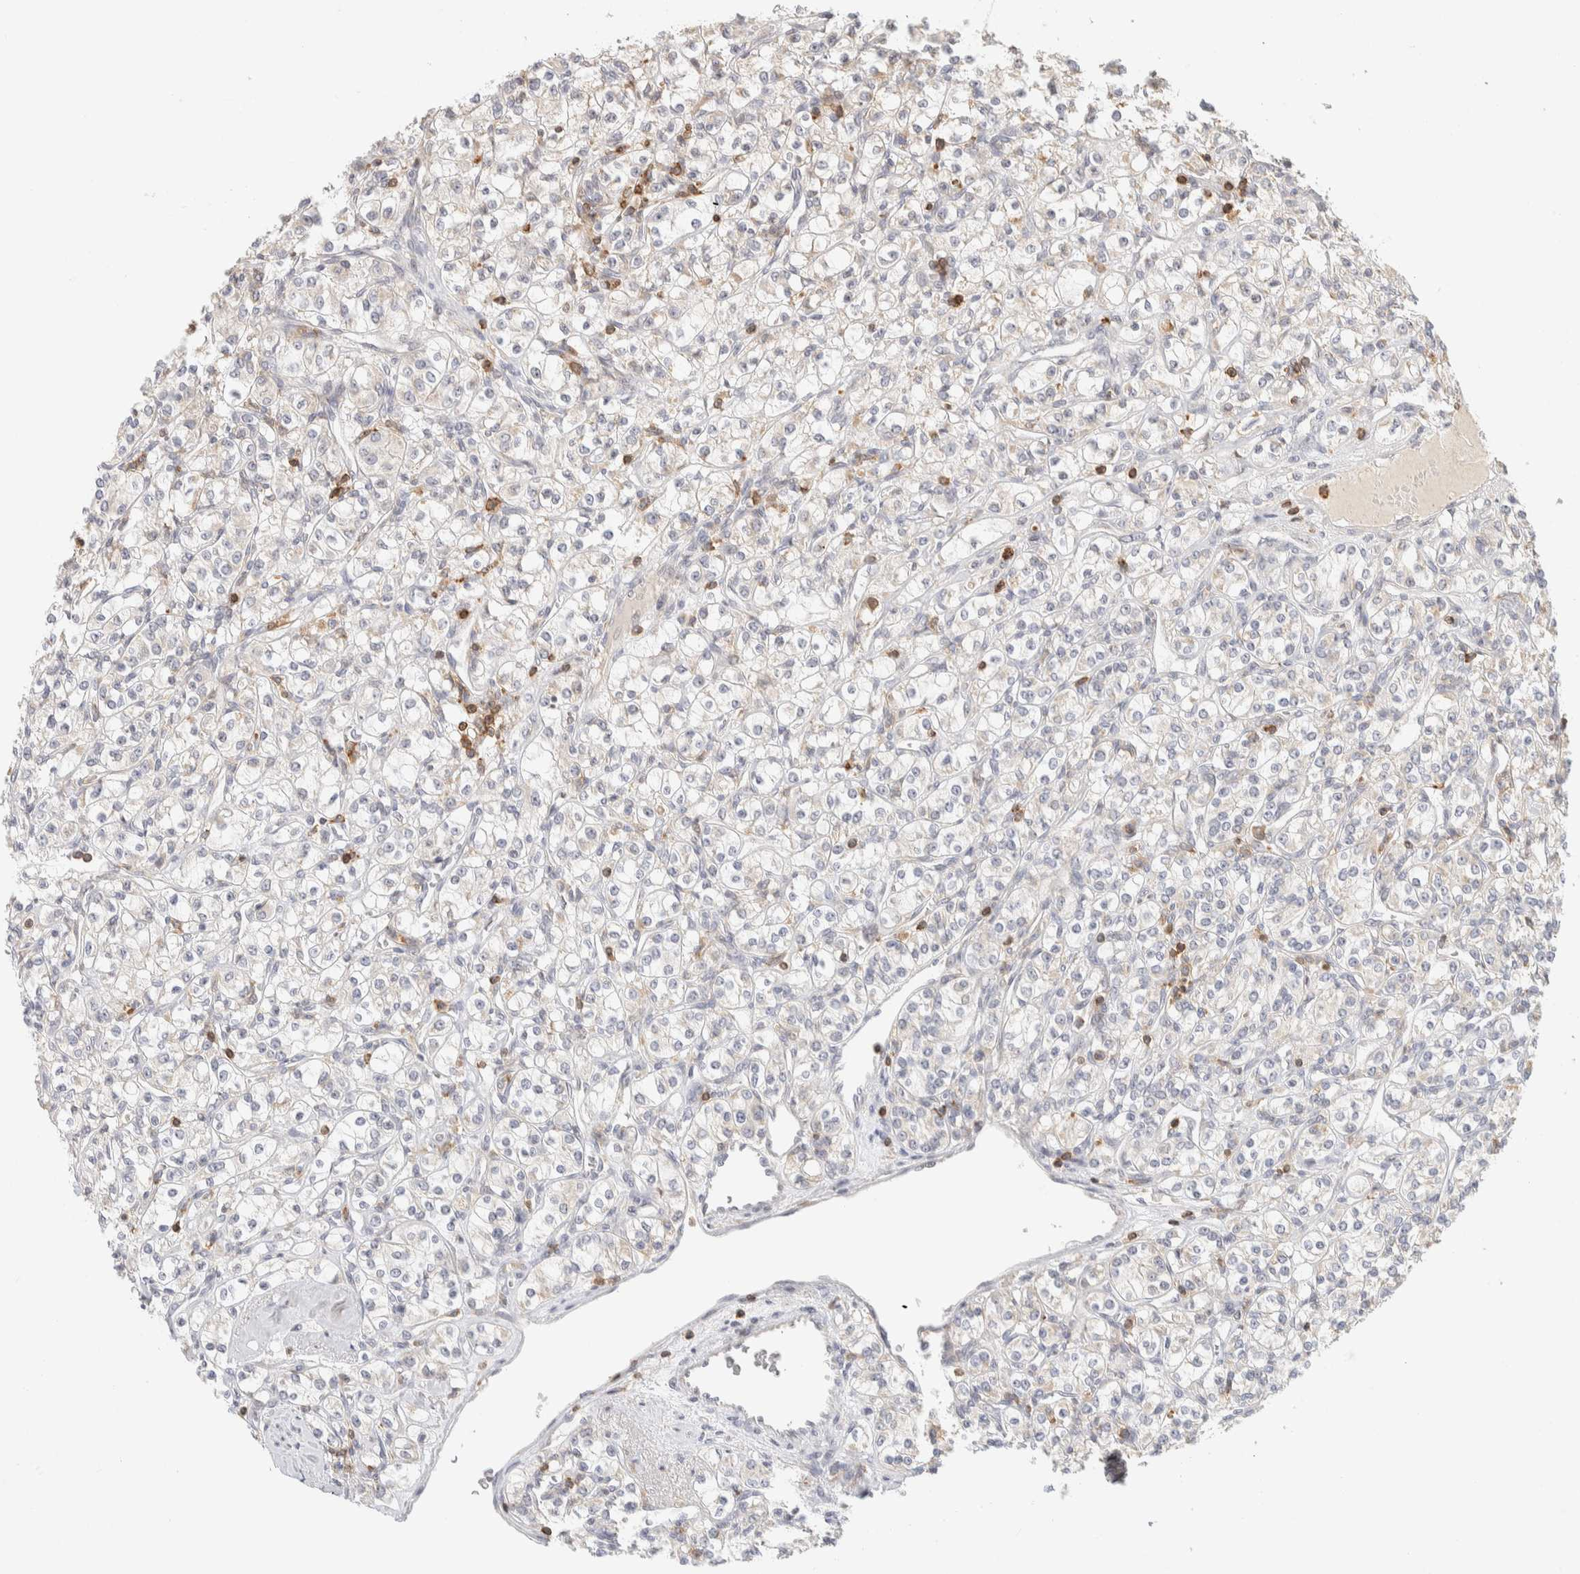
{"staining": {"intensity": "negative", "quantity": "none", "location": "none"}, "tissue": "renal cancer", "cell_type": "Tumor cells", "image_type": "cancer", "snomed": [{"axis": "morphology", "description": "Adenocarcinoma, NOS"}, {"axis": "topography", "description": "Kidney"}], "caption": "This is a histopathology image of immunohistochemistry staining of renal adenocarcinoma, which shows no staining in tumor cells. (DAB (3,3'-diaminobenzidine) immunohistochemistry with hematoxylin counter stain).", "gene": "RUNDC1", "patient": {"sex": "male", "age": 77}}